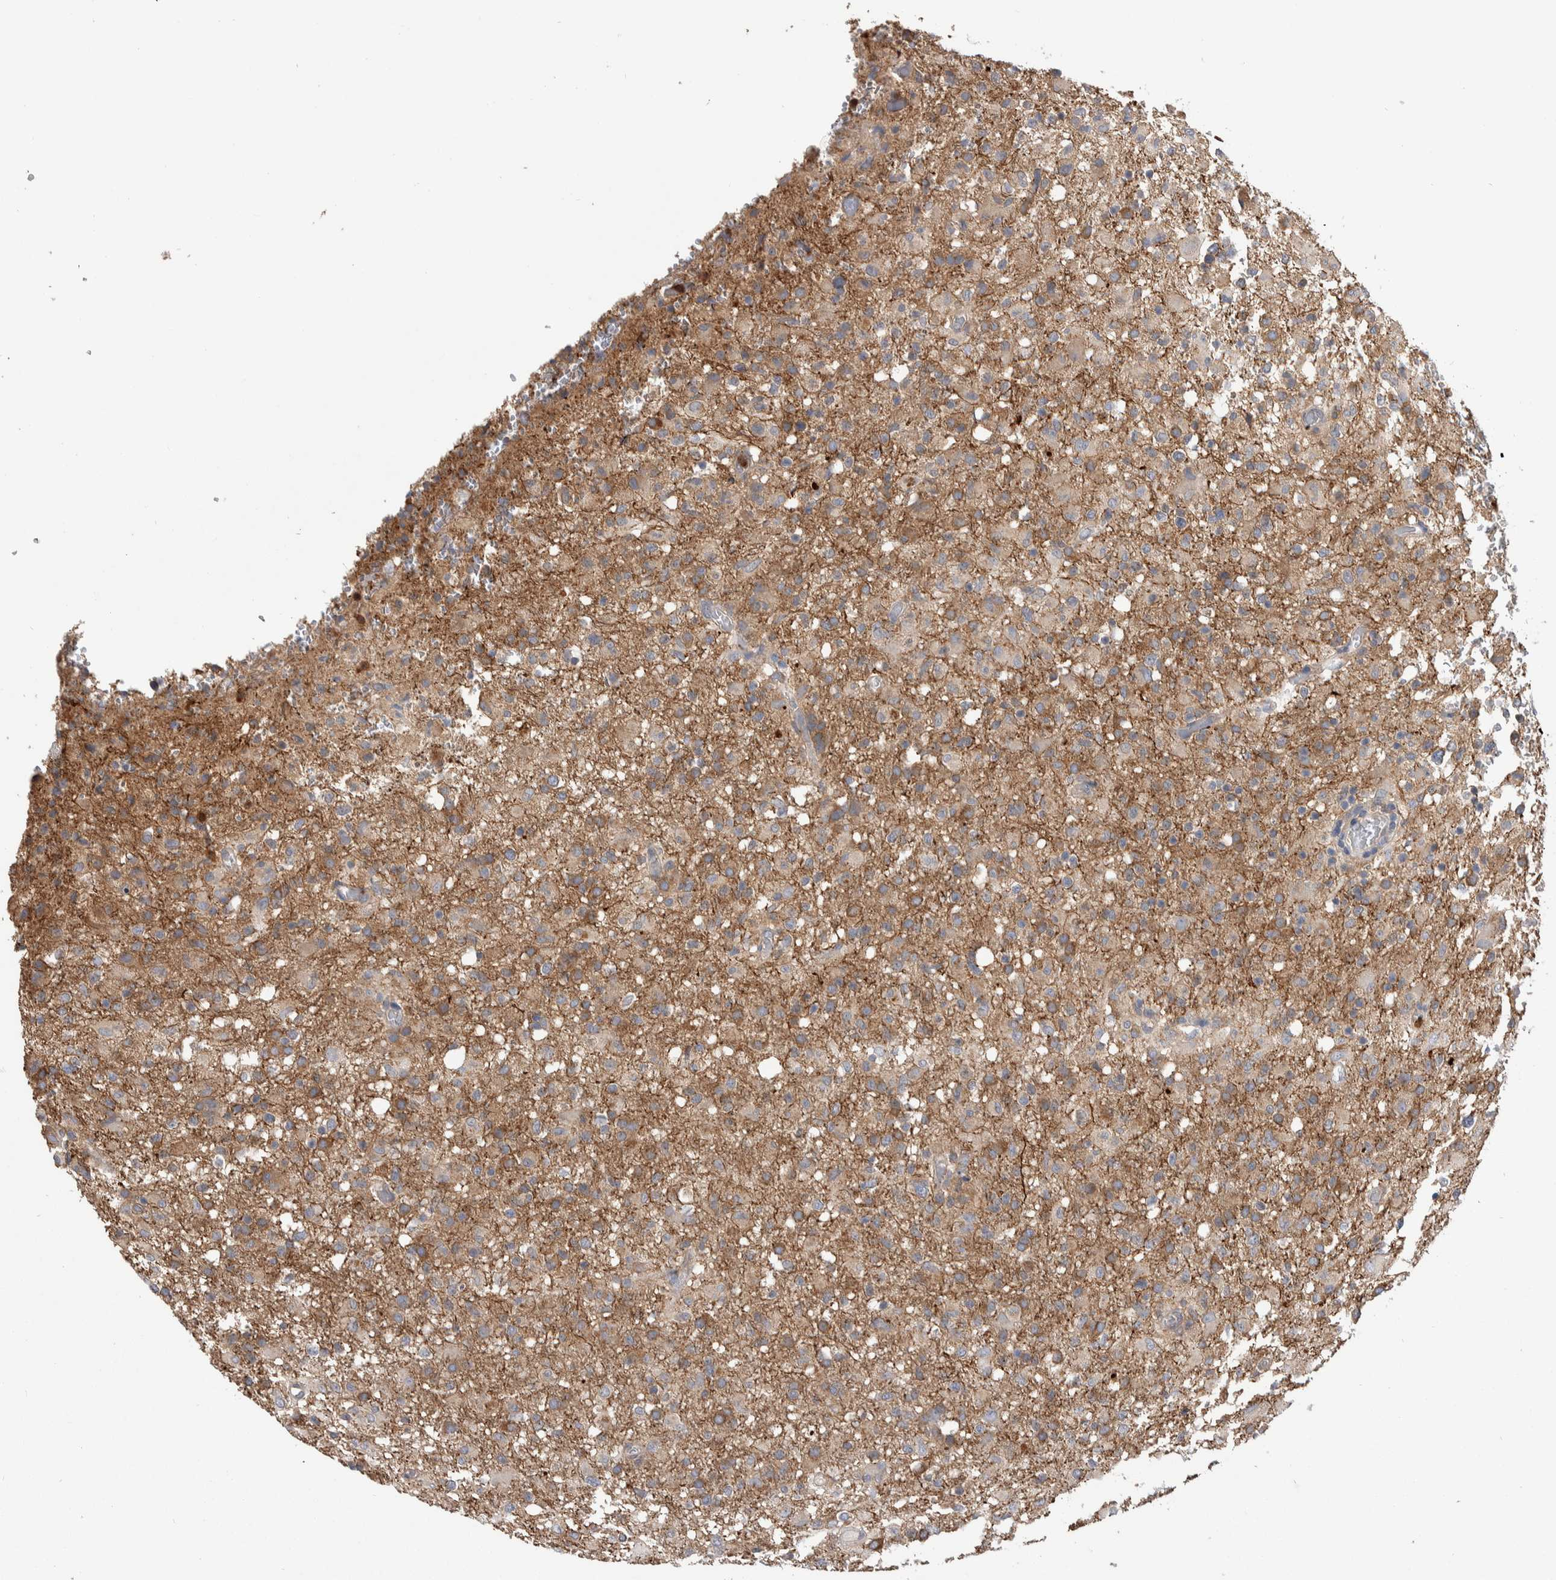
{"staining": {"intensity": "weak", "quantity": ">75%", "location": "cytoplasmic/membranous"}, "tissue": "glioma", "cell_type": "Tumor cells", "image_type": "cancer", "snomed": [{"axis": "morphology", "description": "Glioma, malignant, High grade"}, {"axis": "topography", "description": "Brain"}], "caption": "Brown immunohistochemical staining in high-grade glioma (malignant) reveals weak cytoplasmic/membranous positivity in approximately >75% of tumor cells. Using DAB (3,3'-diaminobenzidine) (brown) and hematoxylin (blue) stains, captured at high magnification using brightfield microscopy.", "gene": "SDCBP", "patient": {"sex": "female", "age": 57}}